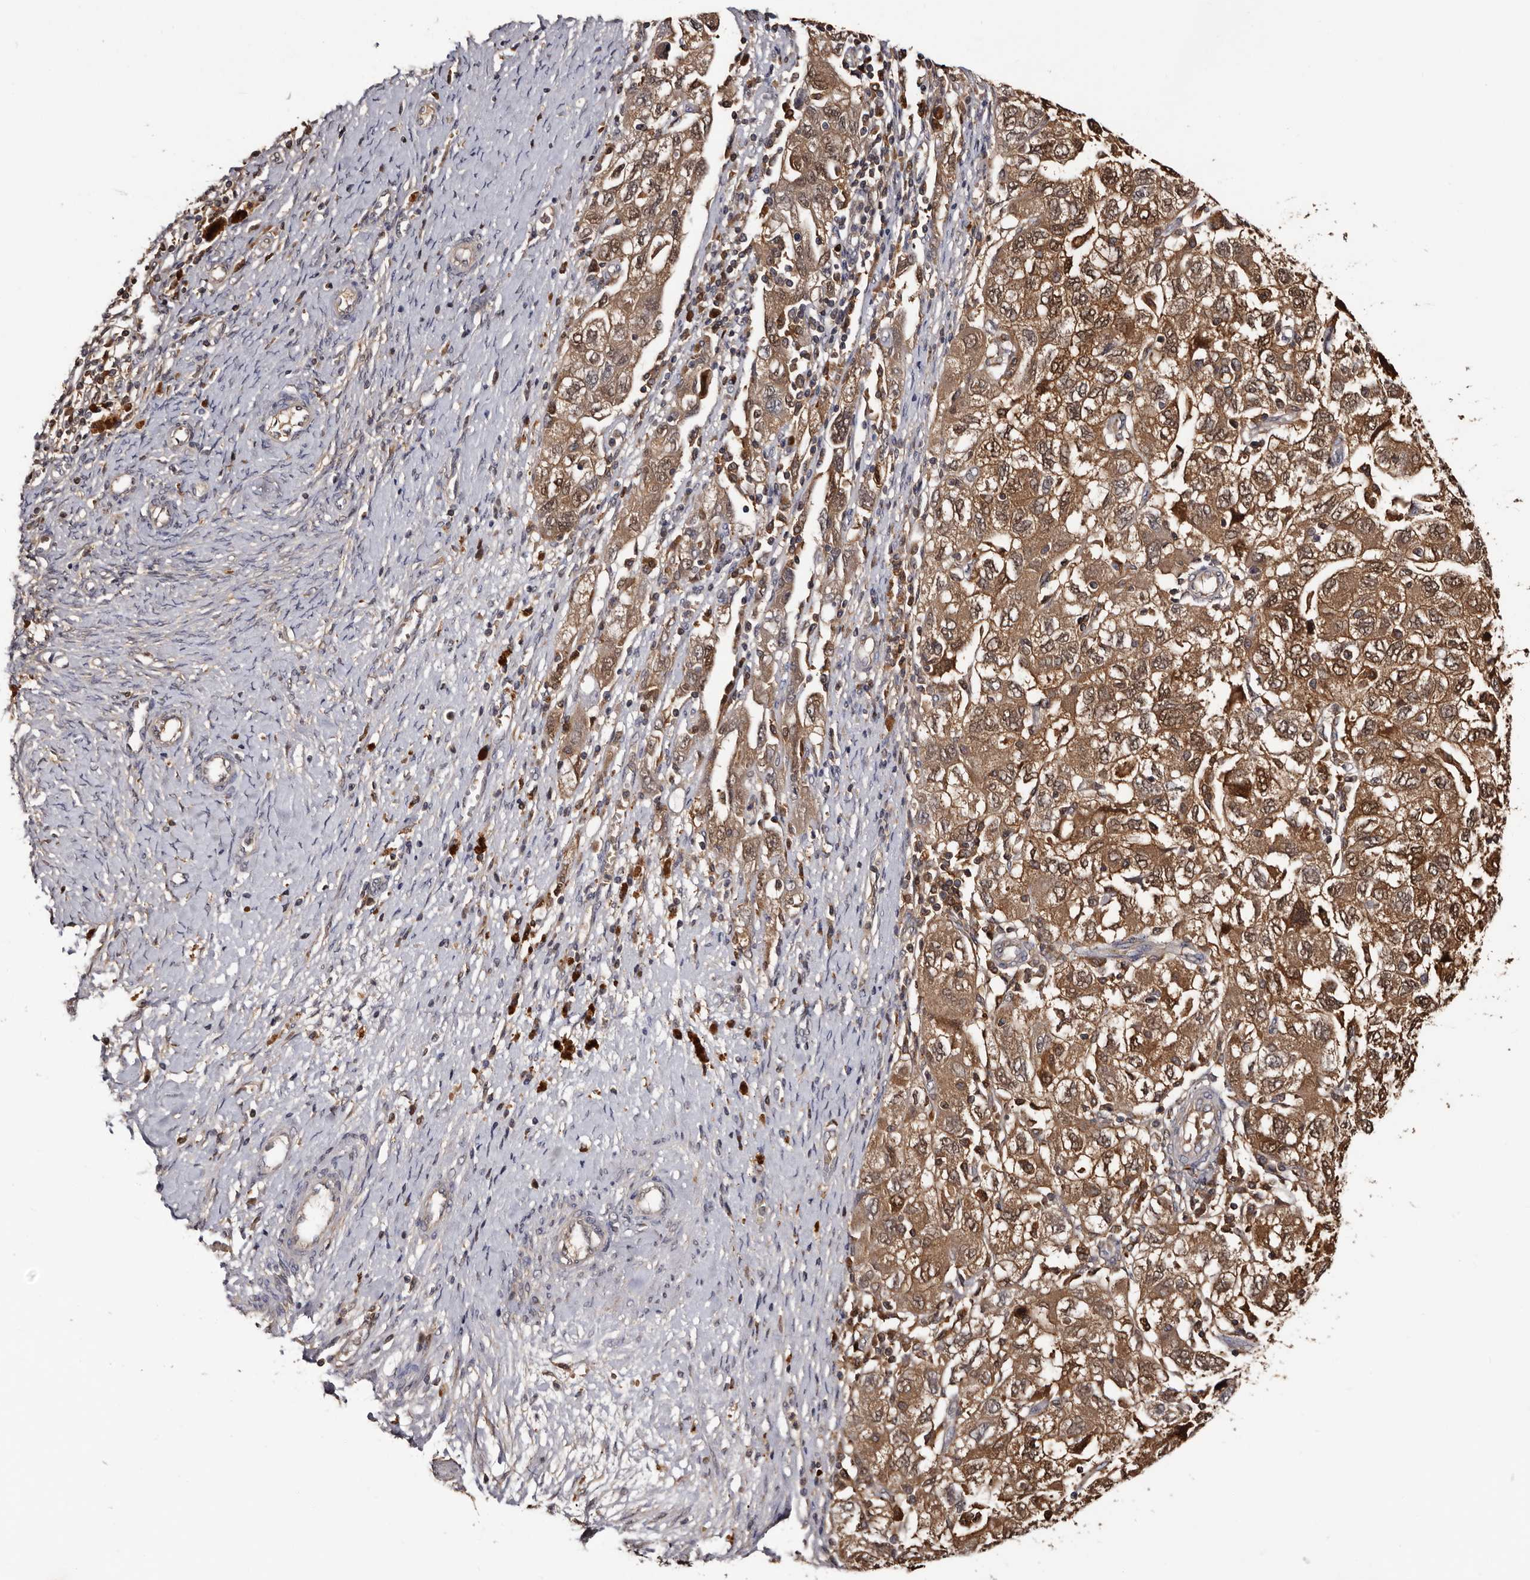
{"staining": {"intensity": "moderate", "quantity": ">75%", "location": "cytoplasmic/membranous"}, "tissue": "ovarian cancer", "cell_type": "Tumor cells", "image_type": "cancer", "snomed": [{"axis": "morphology", "description": "Carcinoma, NOS"}, {"axis": "morphology", "description": "Cystadenocarcinoma, serous, NOS"}, {"axis": "topography", "description": "Ovary"}], "caption": "Protein analysis of ovarian cancer (carcinoma) tissue exhibits moderate cytoplasmic/membranous expression in approximately >75% of tumor cells.", "gene": "DNPH1", "patient": {"sex": "female", "age": 69}}